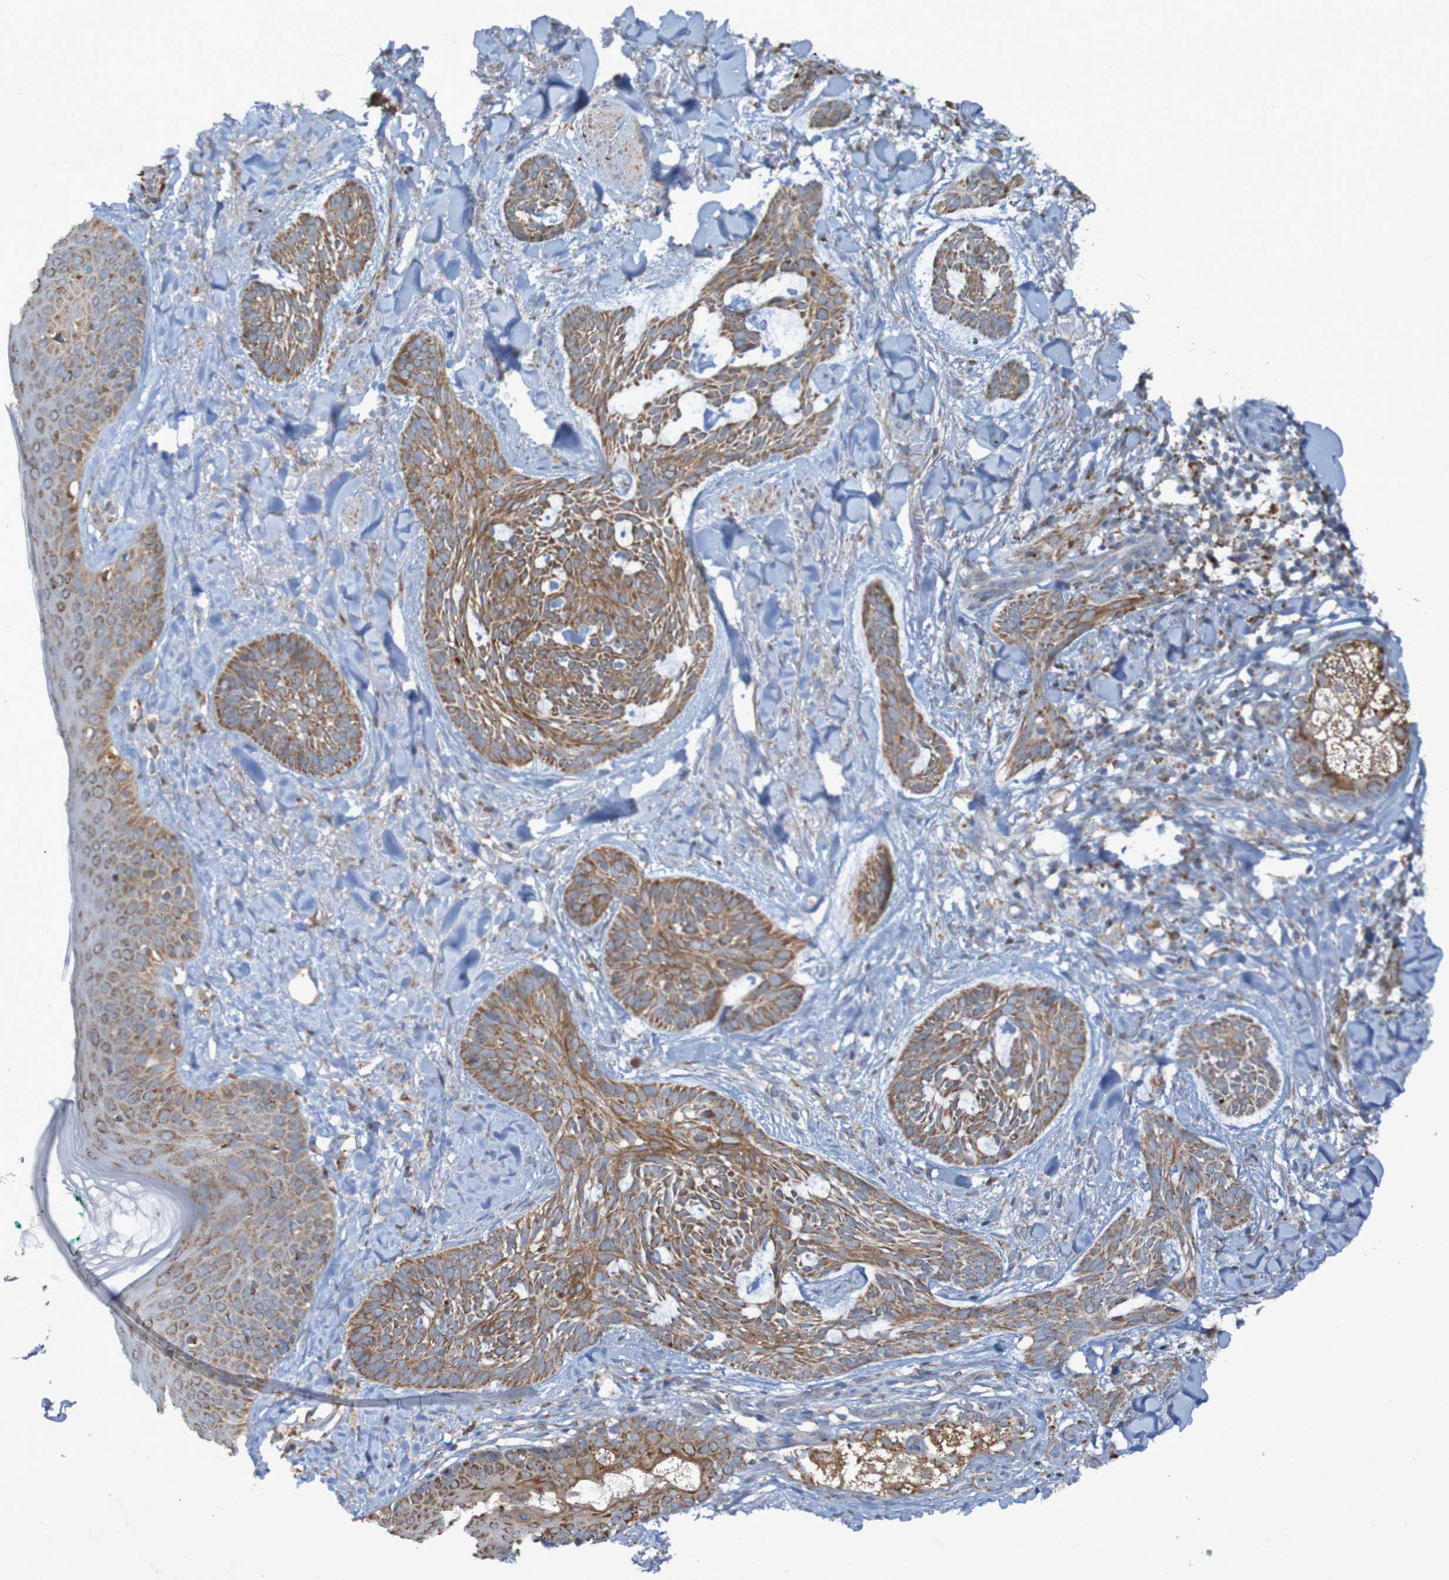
{"staining": {"intensity": "moderate", "quantity": ">75%", "location": "cytoplasmic/membranous"}, "tissue": "skin cancer", "cell_type": "Tumor cells", "image_type": "cancer", "snomed": [{"axis": "morphology", "description": "Basal cell carcinoma"}, {"axis": "topography", "description": "Skin"}], "caption": "Immunohistochemical staining of skin basal cell carcinoma reveals moderate cytoplasmic/membranous protein staining in approximately >75% of tumor cells.", "gene": "CCDC51", "patient": {"sex": "male", "age": 43}}